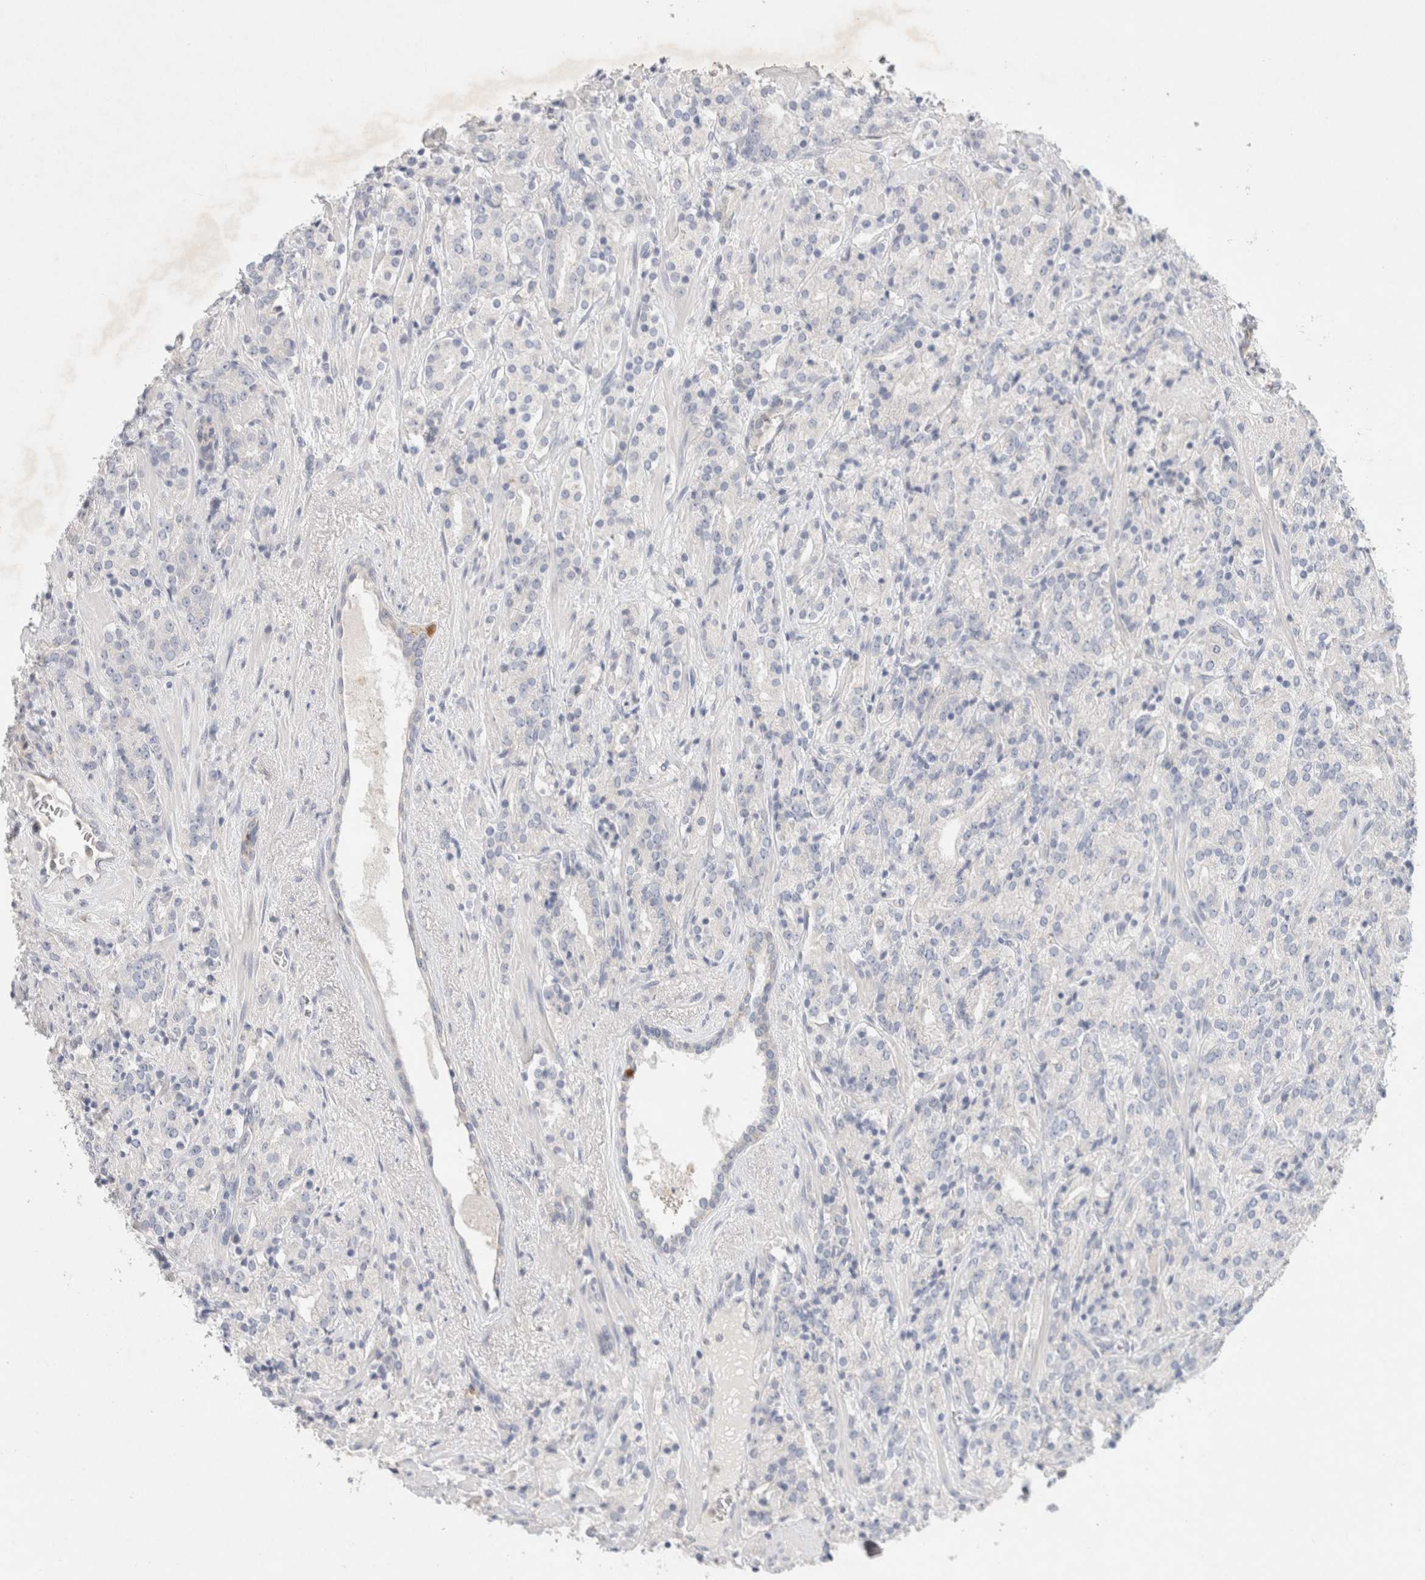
{"staining": {"intensity": "negative", "quantity": "none", "location": "none"}, "tissue": "prostate cancer", "cell_type": "Tumor cells", "image_type": "cancer", "snomed": [{"axis": "morphology", "description": "Adenocarcinoma, High grade"}, {"axis": "topography", "description": "Prostate"}], "caption": "This image is of prostate high-grade adenocarcinoma stained with IHC to label a protein in brown with the nuclei are counter-stained blue. There is no staining in tumor cells.", "gene": "MPP2", "patient": {"sex": "male", "age": 71}}